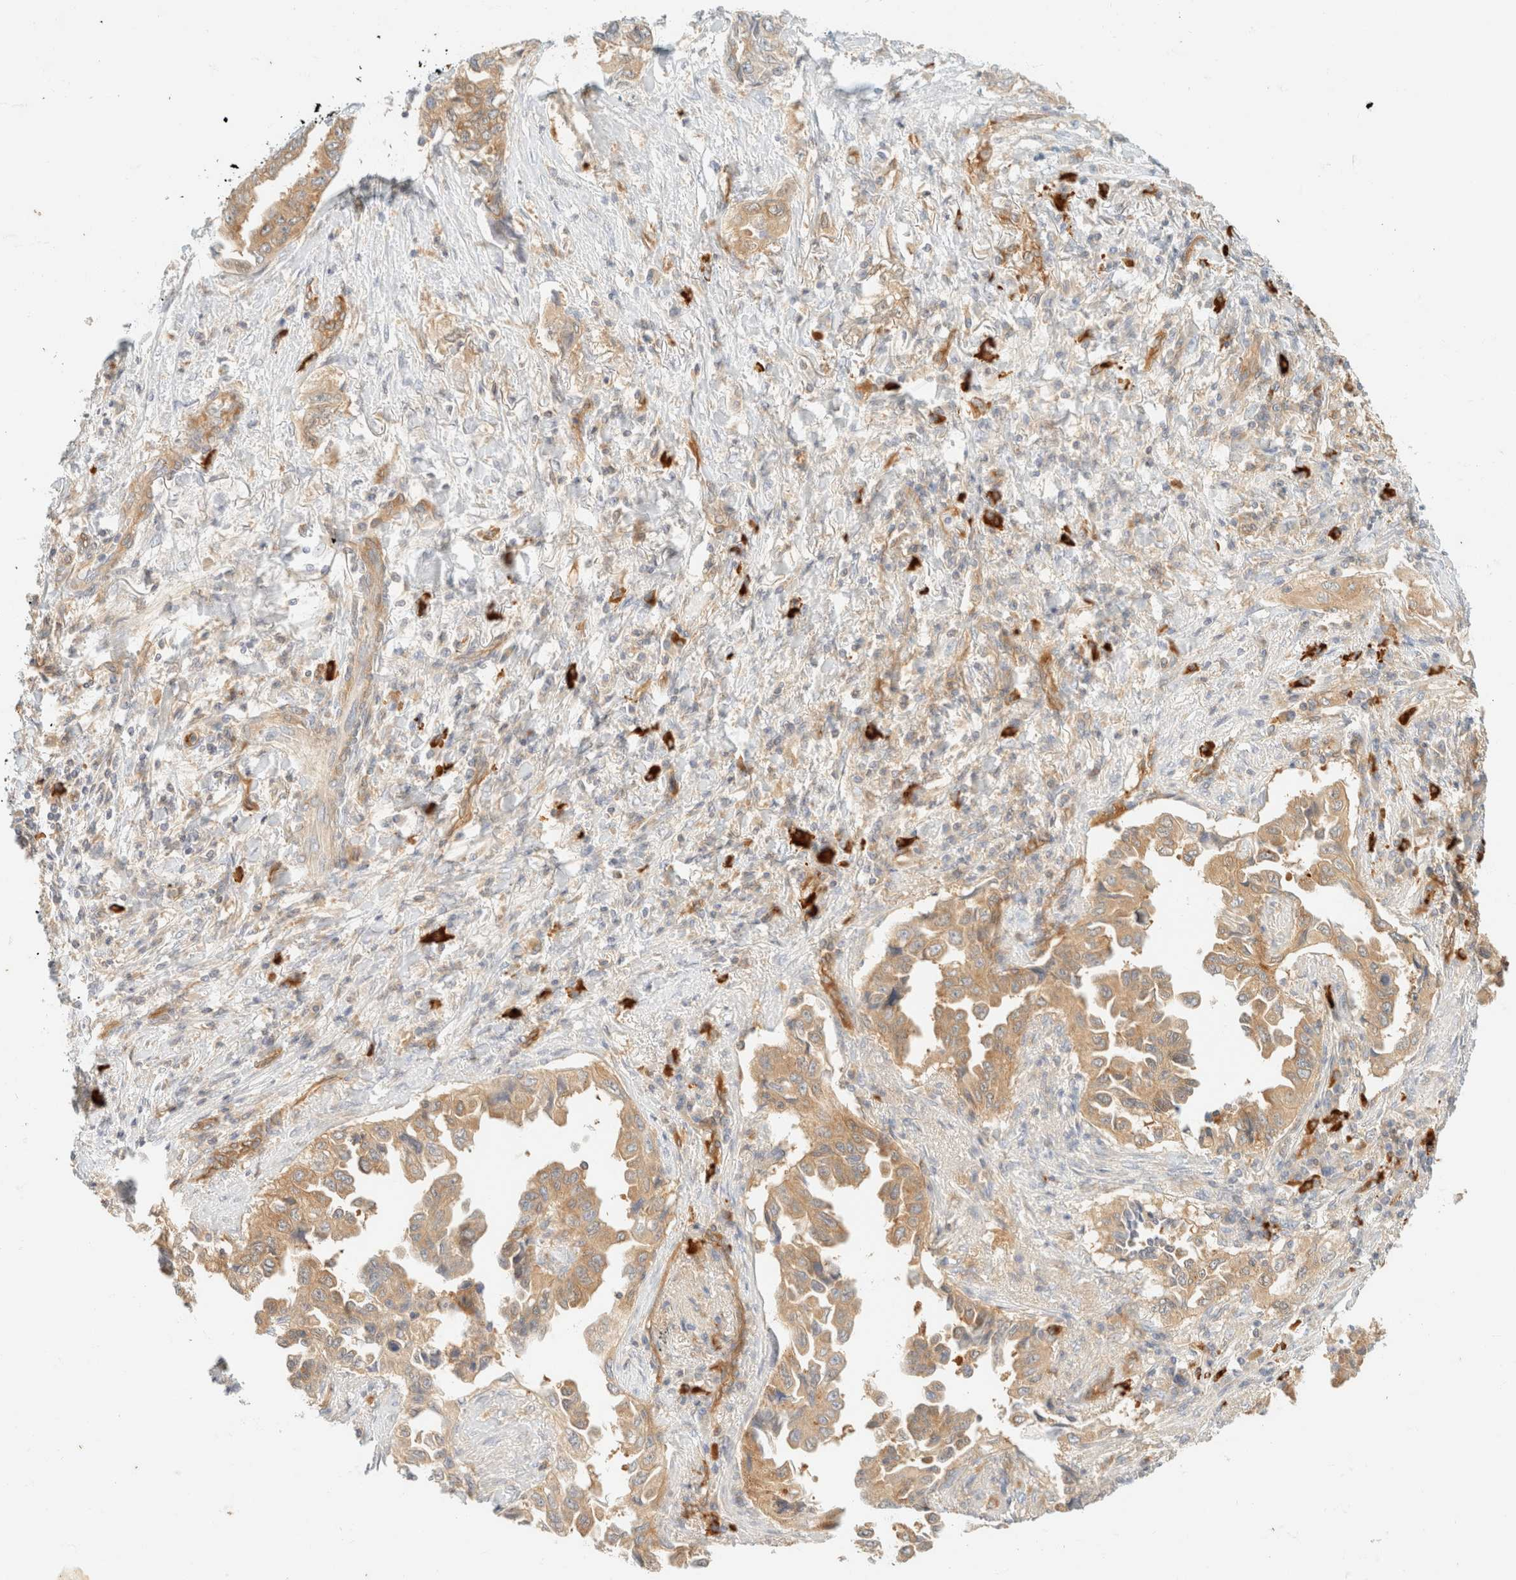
{"staining": {"intensity": "moderate", "quantity": ">75%", "location": "cytoplasmic/membranous"}, "tissue": "lung cancer", "cell_type": "Tumor cells", "image_type": "cancer", "snomed": [{"axis": "morphology", "description": "Adenocarcinoma, NOS"}, {"axis": "topography", "description": "Lung"}], "caption": "This photomicrograph exhibits immunohistochemistry (IHC) staining of lung cancer, with medium moderate cytoplasmic/membranous staining in approximately >75% of tumor cells.", "gene": "FHOD1", "patient": {"sex": "female", "age": 51}}